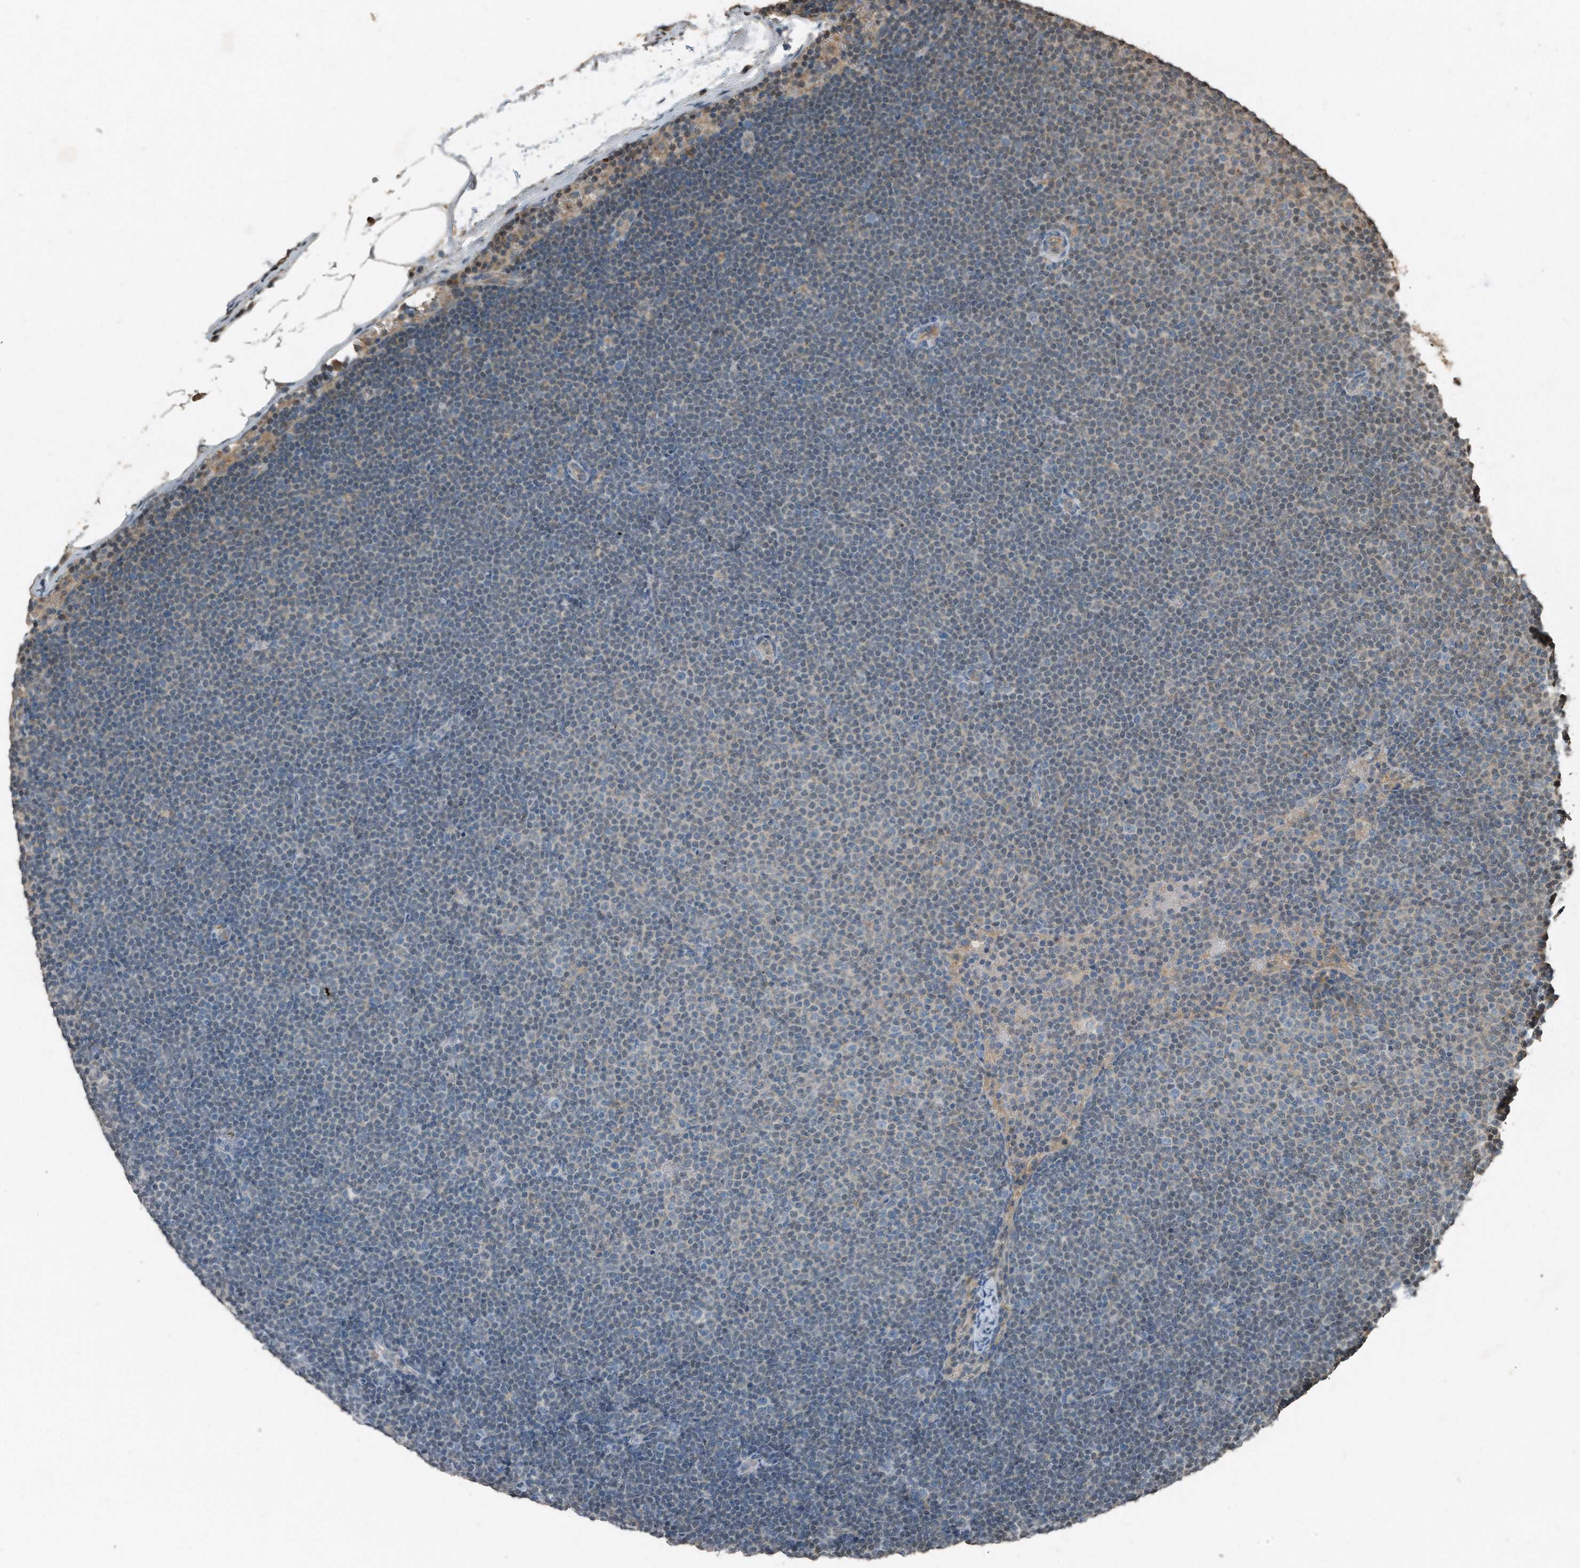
{"staining": {"intensity": "negative", "quantity": "none", "location": "none"}, "tissue": "lymphoma", "cell_type": "Tumor cells", "image_type": "cancer", "snomed": [{"axis": "morphology", "description": "Malignant lymphoma, non-Hodgkin's type, Low grade"}, {"axis": "topography", "description": "Lymph node"}], "caption": "There is no significant expression in tumor cells of lymphoma. (DAB immunohistochemistry (IHC), high magnification).", "gene": "C9", "patient": {"sex": "female", "age": 53}}